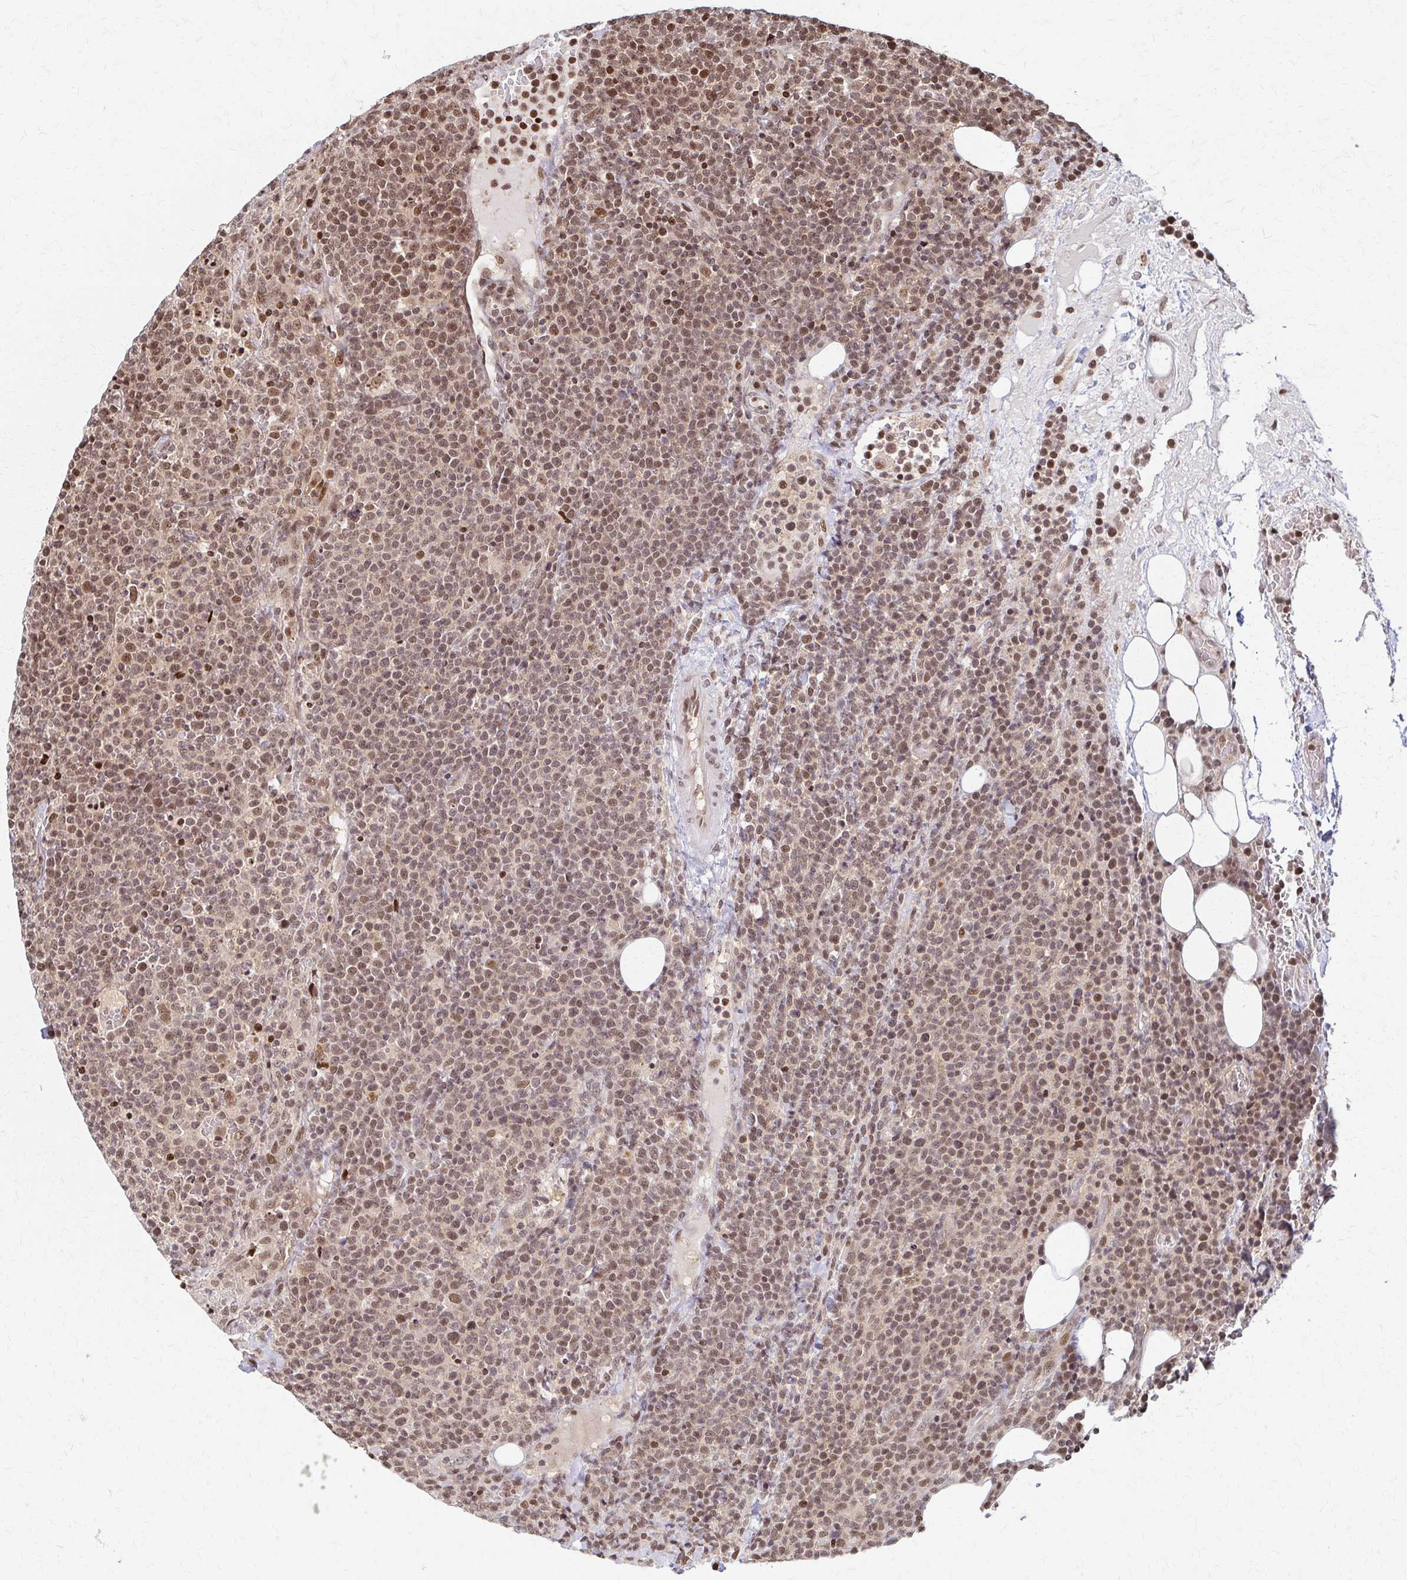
{"staining": {"intensity": "moderate", "quantity": "25%-75%", "location": "nuclear"}, "tissue": "lymphoma", "cell_type": "Tumor cells", "image_type": "cancer", "snomed": [{"axis": "morphology", "description": "Malignant lymphoma, non-Hodgkin's type, High grade"}, {"axis": "topography", "description": "Lymph node"}], "caption": "Immunohistochemistry (IHC) of human lymphoma shows medium levels of moderate nuclear staining in about 25%-75% of tumor cells.", "gene": "PSMD7", "patient": {"sex": "male", "age": 61}}